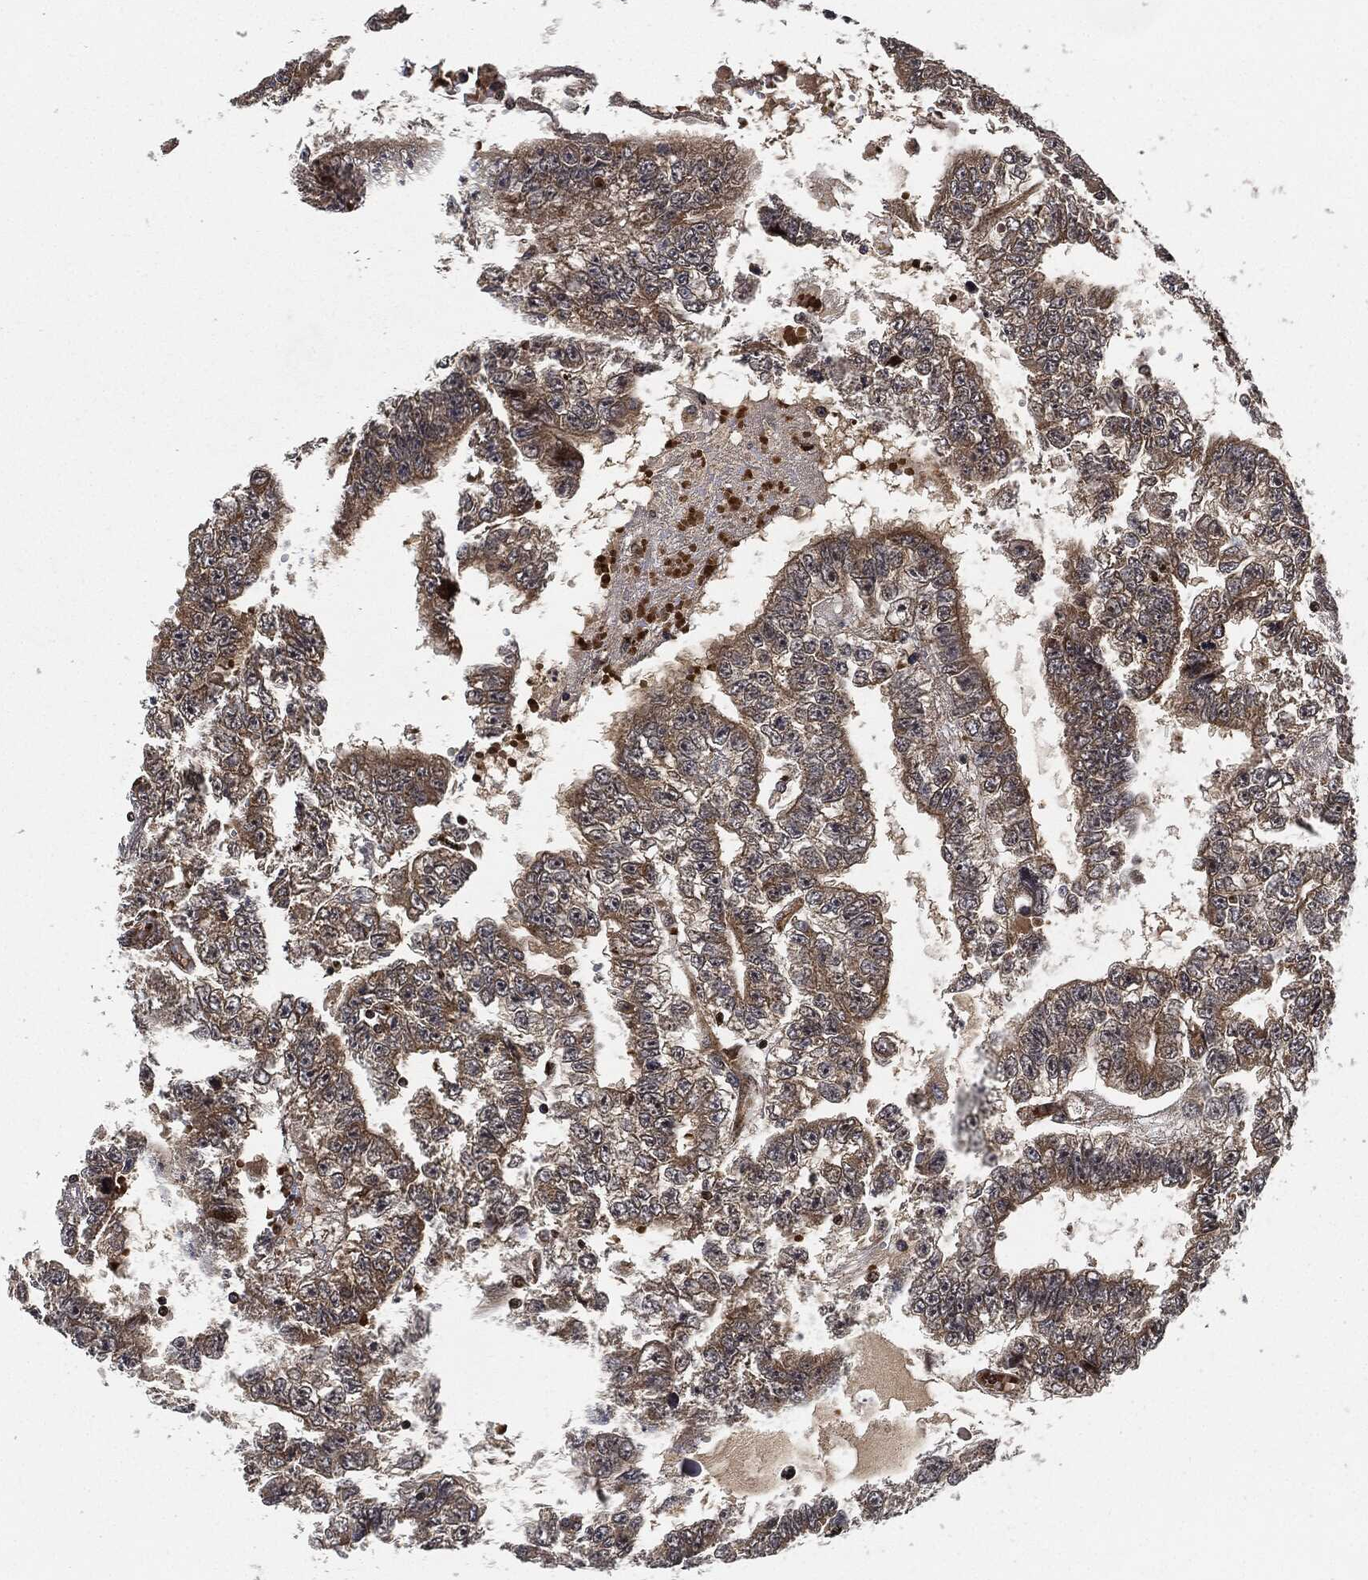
{"staining": {"intensity": "weak", "quantity": "25%-75%", "location": "cytoplasmic/membranous"}, "tissue": "testis cancer", "cell_type": "Tumor cells", "image_type": "cancer", "snomed": [{"axis": "morphology", "description": "Carcinoma, Embryonal, NOS"}, {"axis": "topography", "description": "Testis"}], "caption": "Immunohistochemistry (IHC) of human testis cancer demonstrates low levels of weak cytoplasmic/membranous staining in approximately 25%-75% of tumor cells. (DAB (3,3'-diaminobenzidine) IHC with brightfield microscopy, high magnification).", "gene": "RNASEL", "patient": {"sex": "male", "age": 25}}